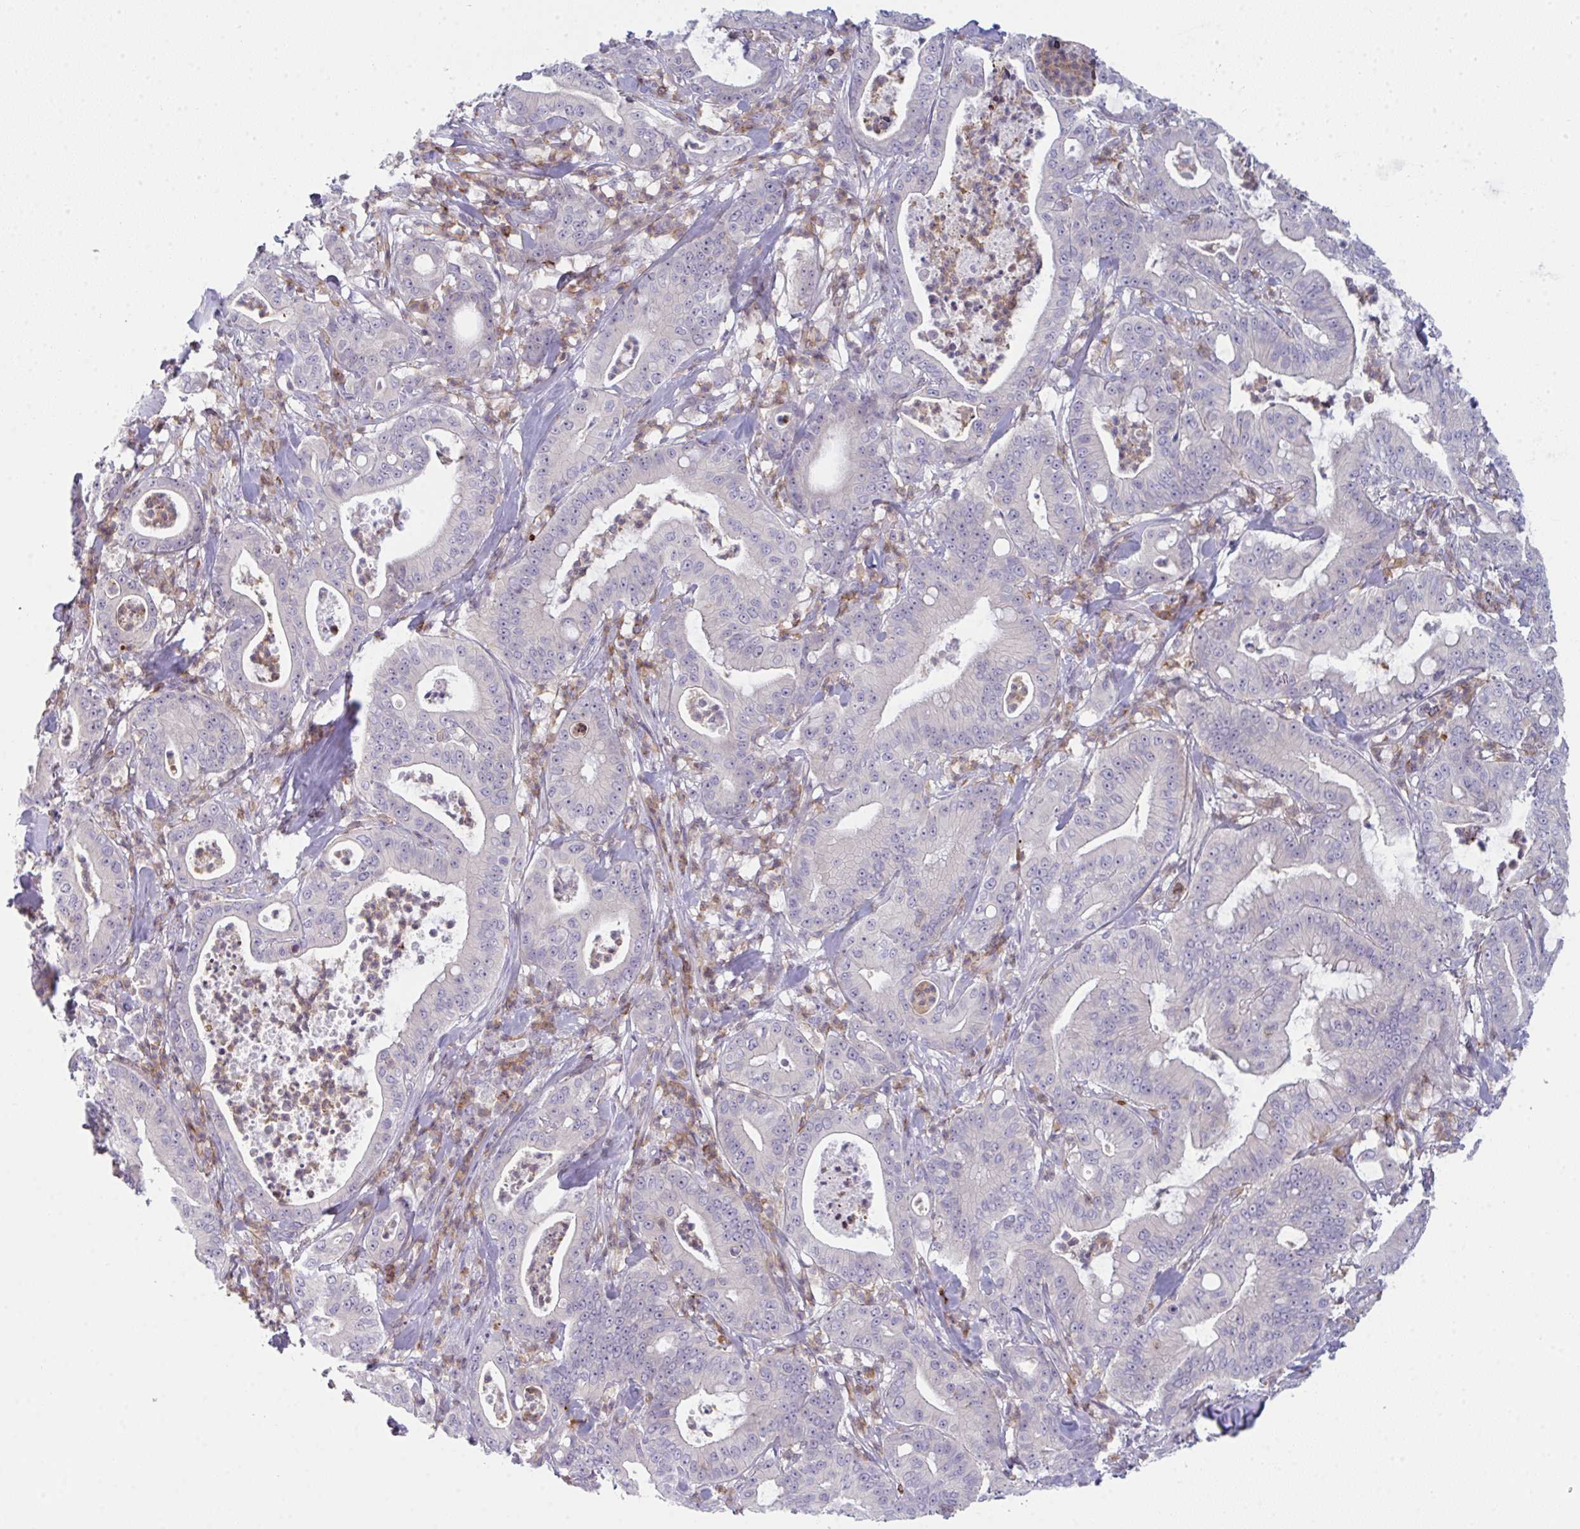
{"staining": {"intensity": "negative", "quantity": "none", "location": "none"}, "tissue": "pancreatic cancer", "cell_type": "Tumor cells", "image_type": "cancer", "snomed": [{"axis": "morphology", "description": "Adenocarcinoma, NOS"}, {"axis": "topography", "description": "Pancreas"}], "caption": "DAB (3,3'-diaminobenzidine) immunohistochemical staining of human adenocarcinoma (pancreatic) displays no significant expression in tumor cells.", "gene": "CD80", "patient": {"sex": "male", "age": 71}}